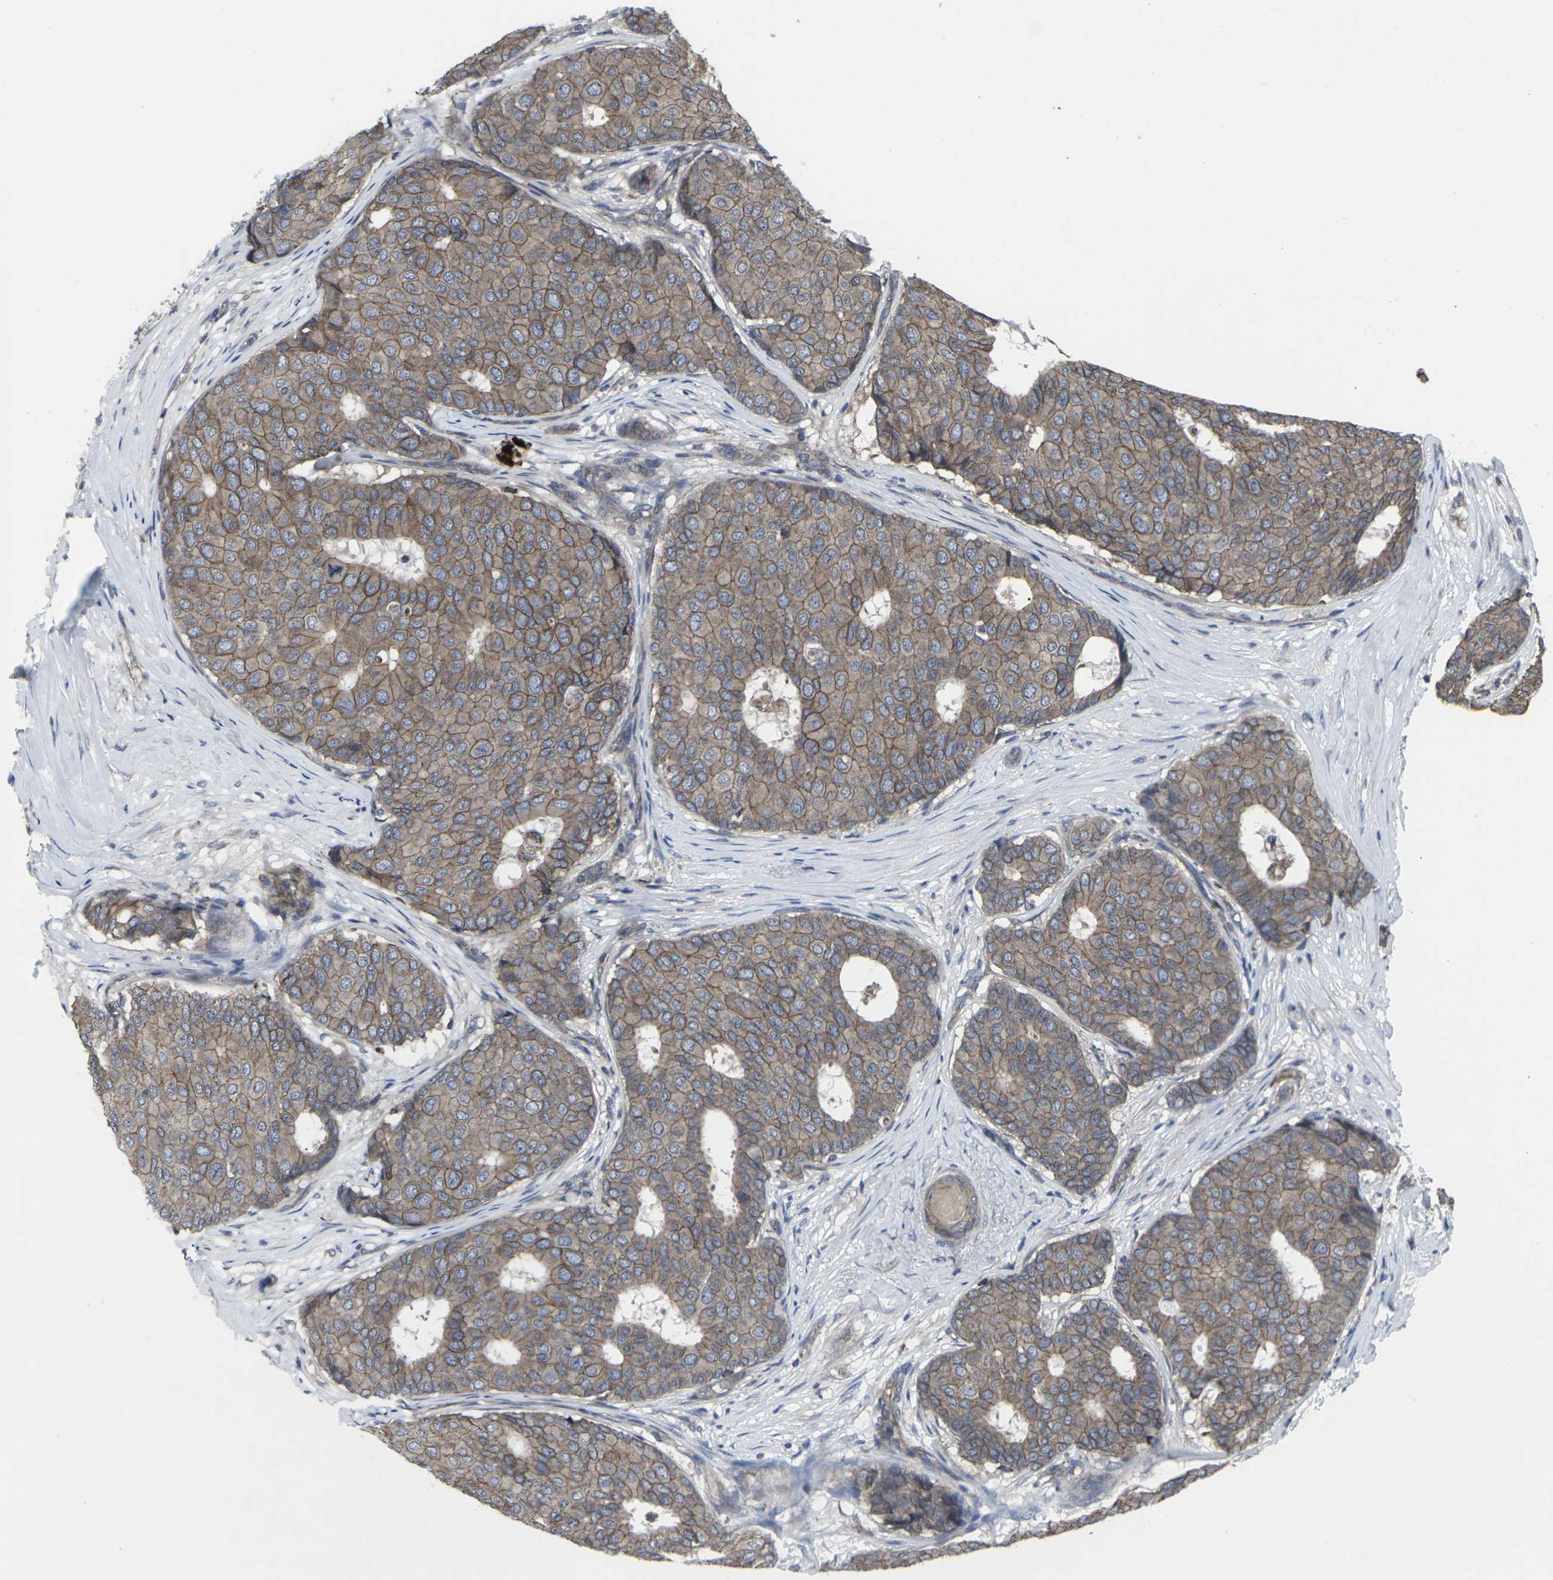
{"staining": {"intensity": "moderate", "quantity": ">75%", "location": "cytoplasmic/membranous"}, "tissue": "breast cancer", "cell_type": "Tumor cells", "image_type": "cancer", "snomed": [{"axis": "morphology", "description": "Duct carcinoma"}, {"axis": "topography", "description": "Breast"}], "caption": "An IHC image of tumor tissue is shown. Protein staining in brown shows moderate cytoplasmic/membranous positivity in breast intraductal carcinoma within tumor cells.", "gene": "MAPKAPK2", "patient": {"sex": "female", "age": 75}}